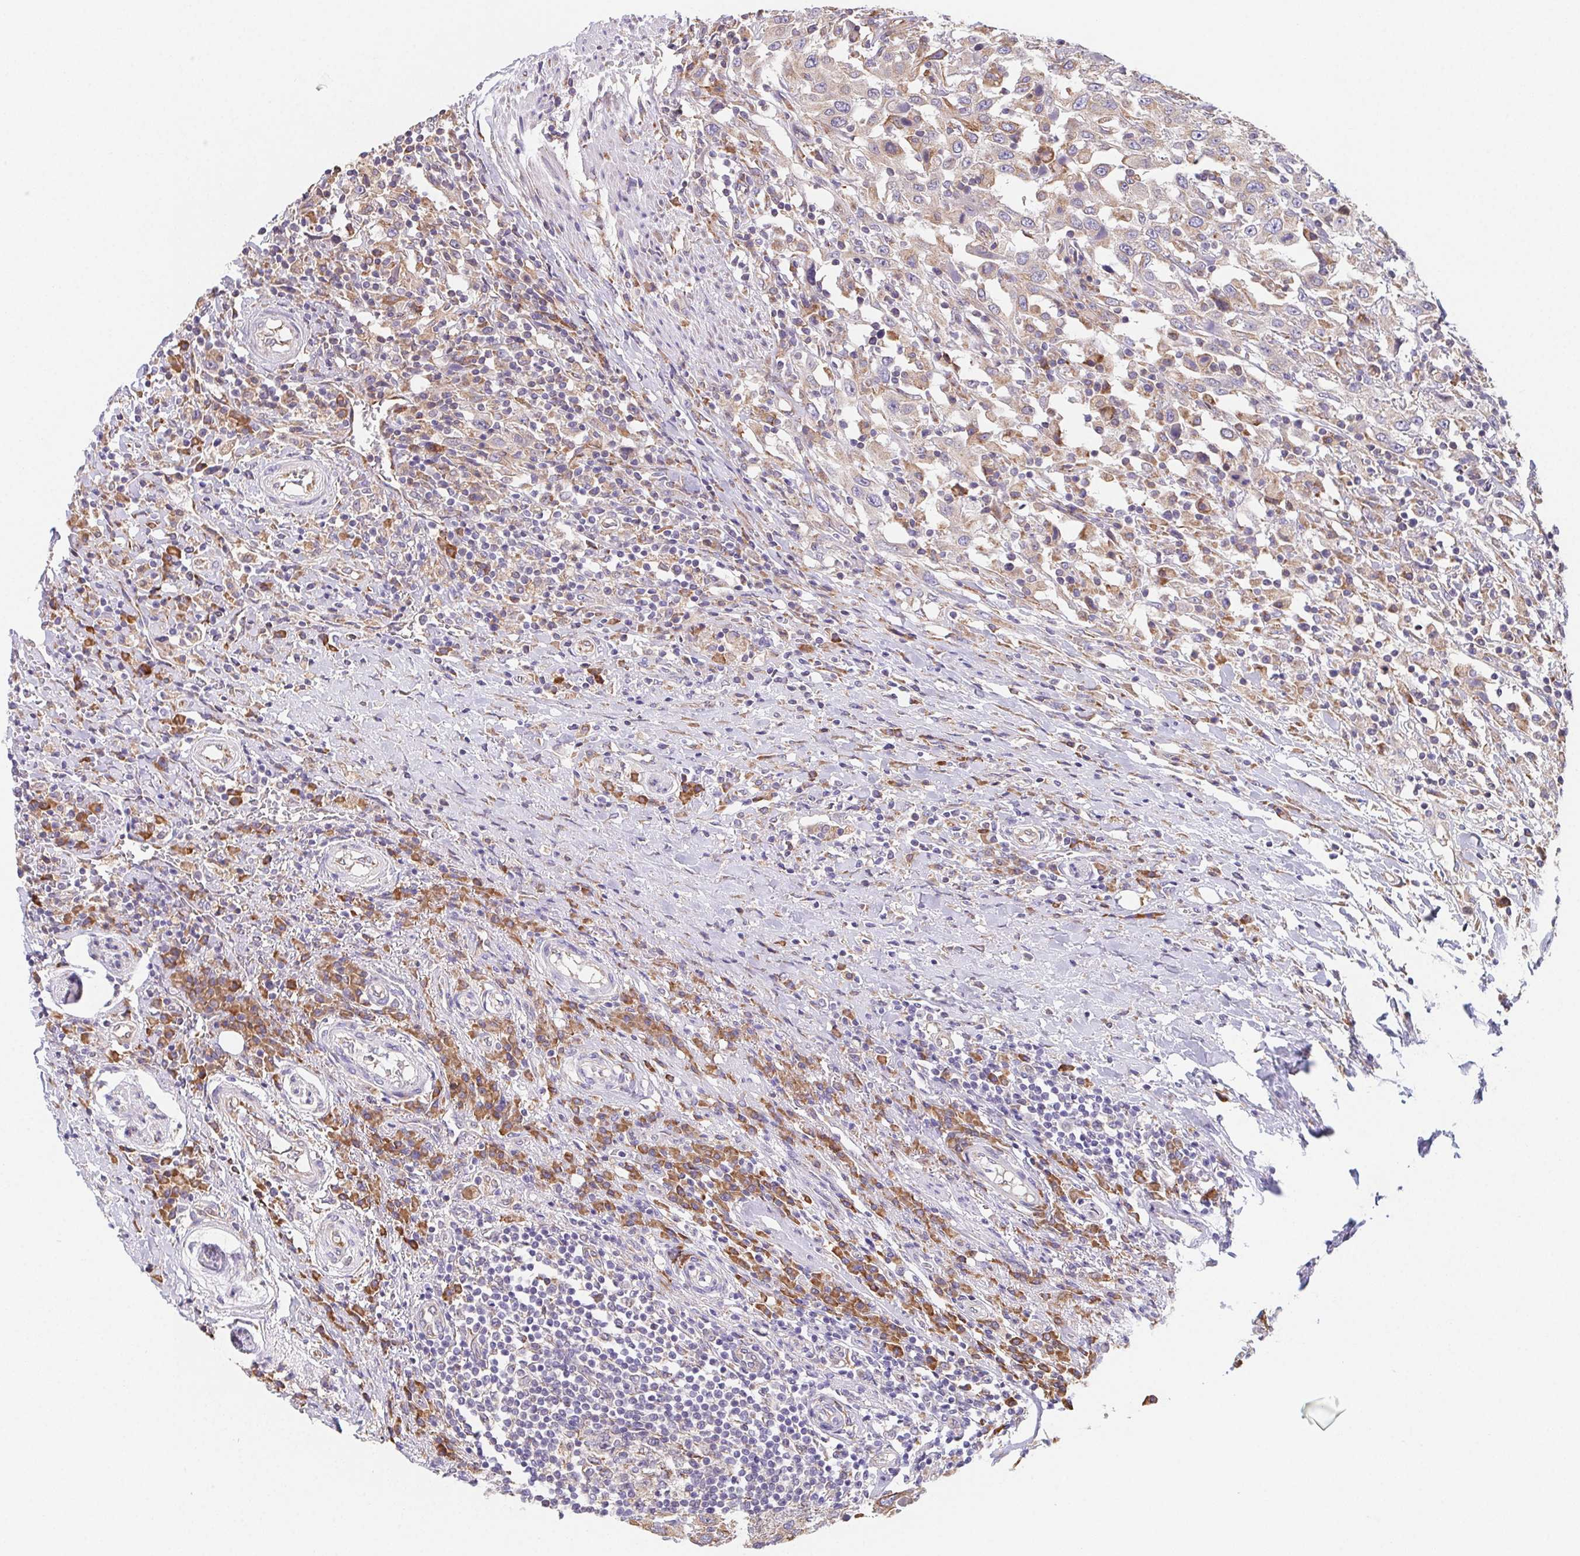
{"staining": {"intensity": "weak", "quantity": ">75%", "location": "cytoplasmic/membranous"}, "tissue": "urothelial cancer", "cell_type": "Tumor cells", "image_type": "cancer", "snomed": [{"axis": "morphology", "description": "Urothelial carcinoma, High grade"}, {"axis": "topography", "description": "Urinary bladder"}], "caption": "An immunohistochemistry photomicrograph of neoplastic tissue is shown. Protein staining in brown shows weak cytoplasmic/membranous positivity in high-grade urothelial carcinoma within tumor cells.", "gene": "ADAM8", "patient": {"sex": "male", "age": 61}}